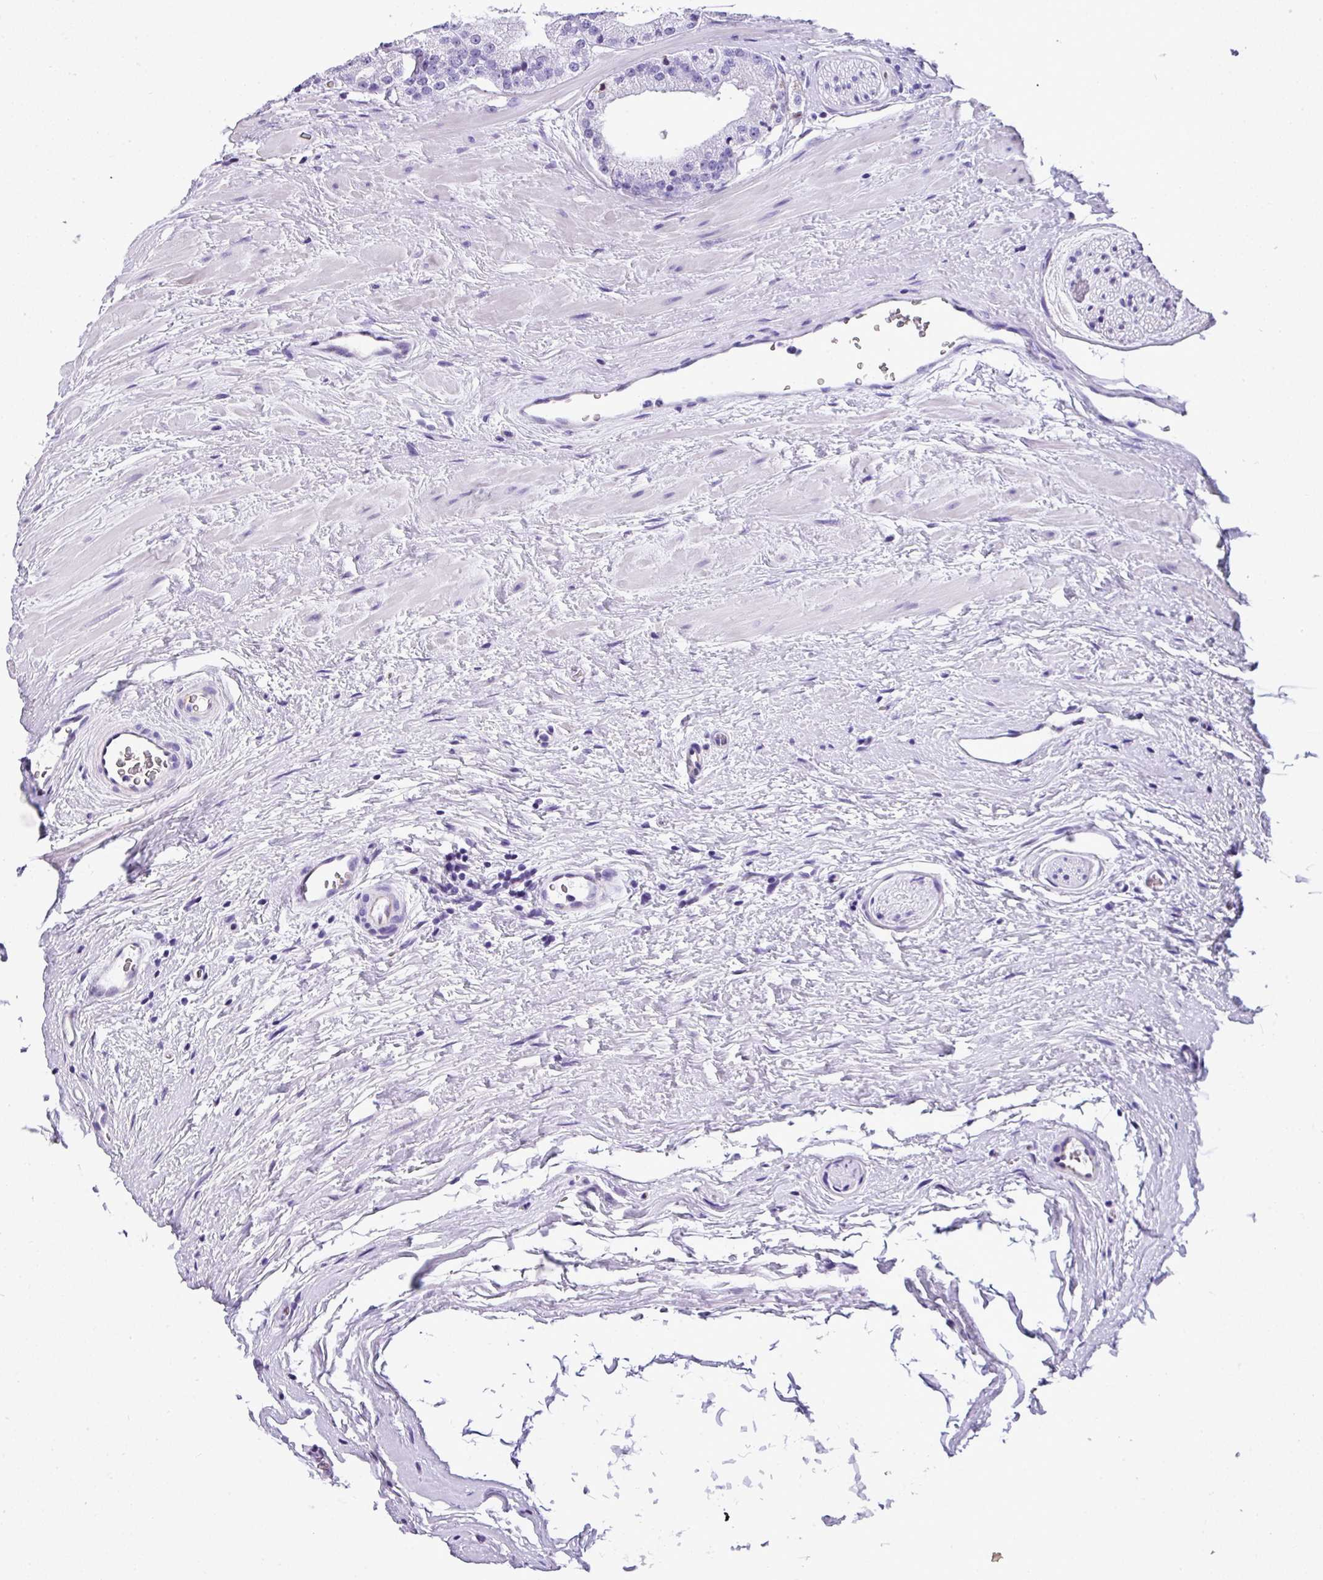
{"staining": {"intensity": "negative", "quantity": "none", "location": "none"}, "tissue": "prostate cancer", "cell_type": "Tumor cells", "image_type": "cancer", "snomed": [{"axis": "morphology", "description": "Adenocarcinoma, High grade"}, {"axis": "topography", "description": "Prostate"}], "caption": "IHC photomicrograph of prostate adenocarcinoma (high-grade) stained for a protein (brown), which displays no staining in tumor cells. (DAB immunohistochemistry (IHC) visualized using brightfield microscopy, high magnification).", "gene": "MUC21", "patient": {"sex": "male", "age": 68}}